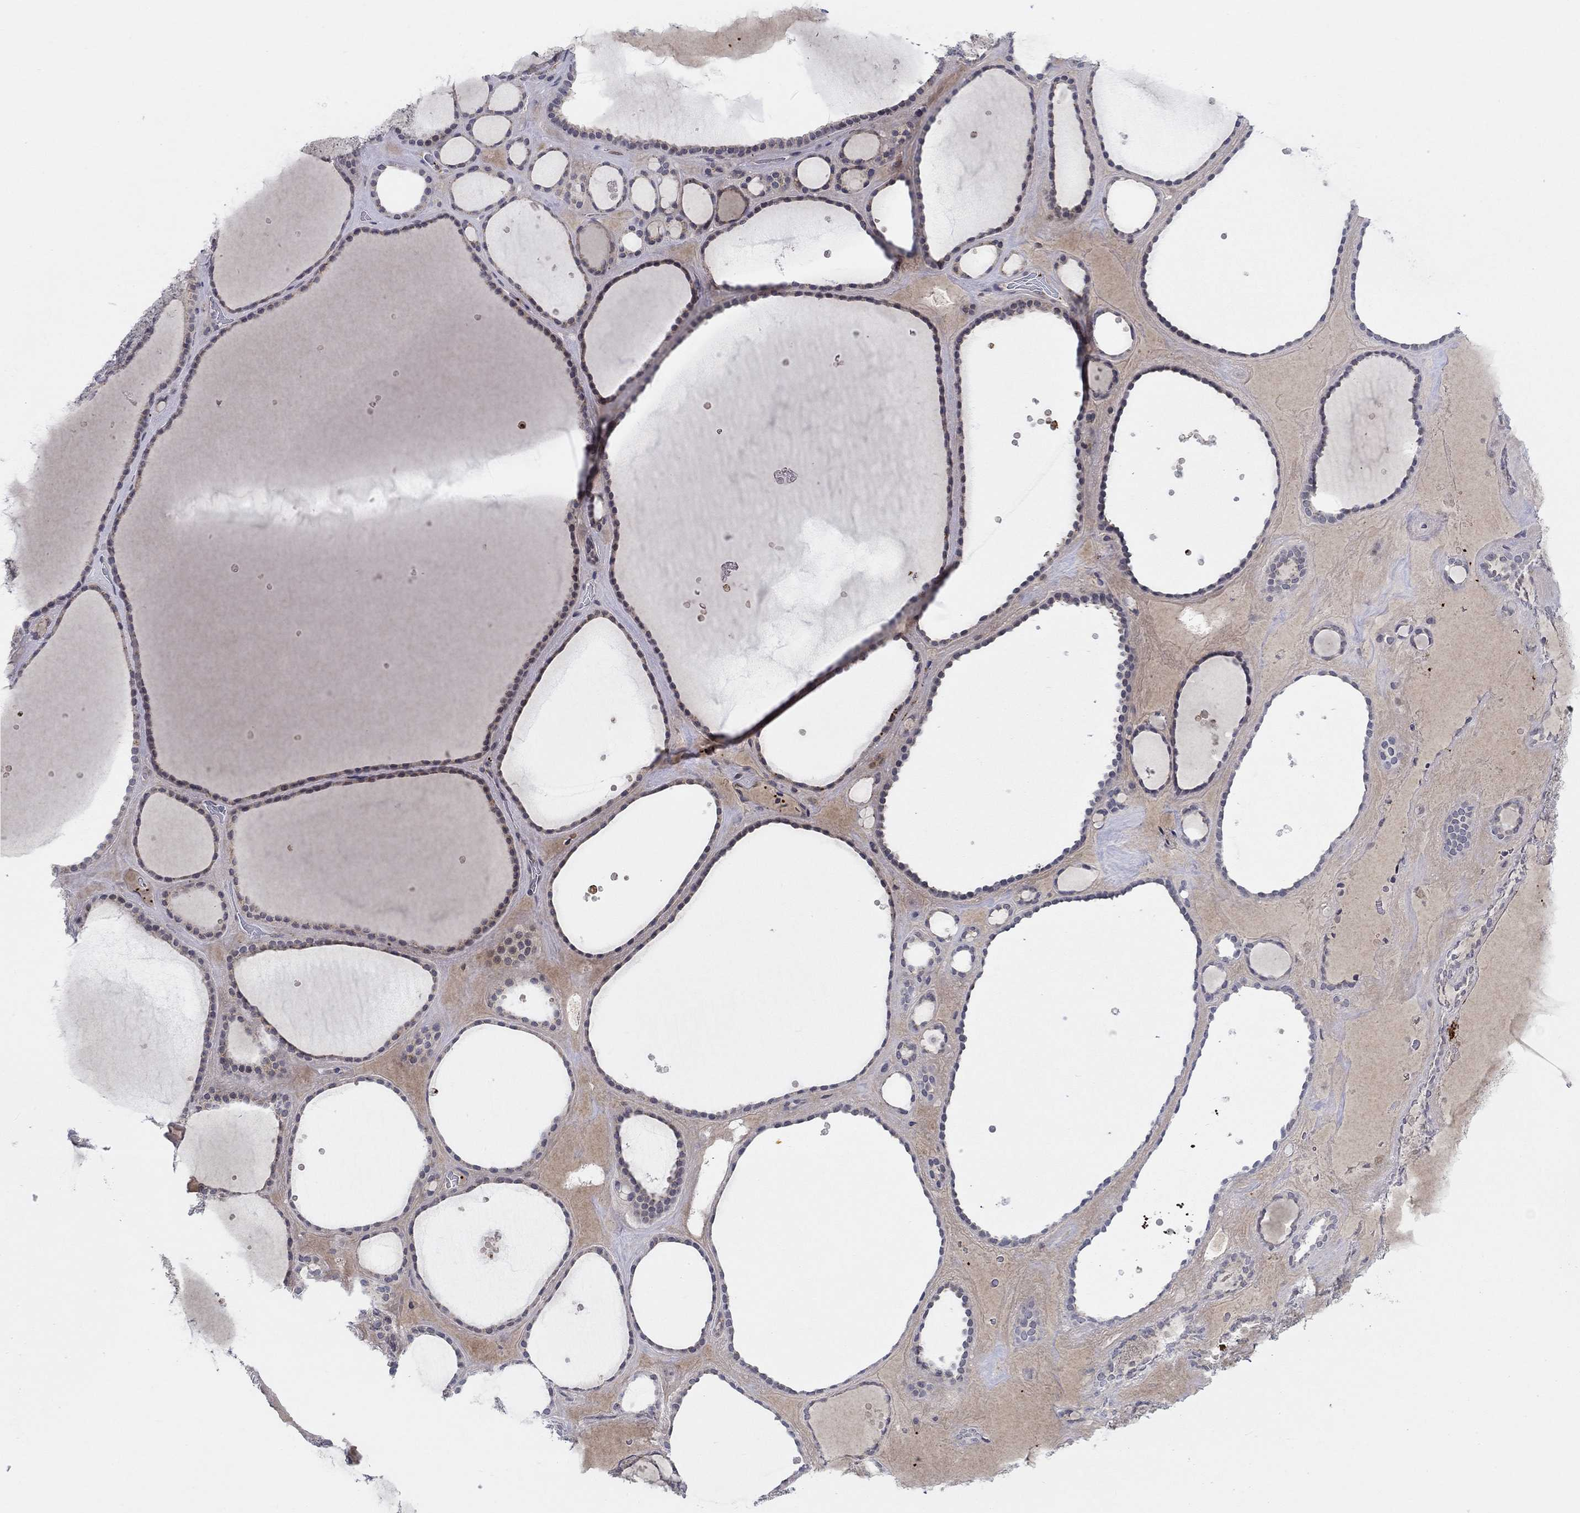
{"staining": {"intensity": "negative", "quantity": "none", "location": "none"}, "tissue": "thyroid gland", "cell_type": "Glandular cells", "image_type": "normal", "snomed": [{"axis": "morphology", "description": "Normal tissue, NOS"}, {"axis": "topography", "description": "Thyroid gland"}], "caption": "Immunohistochemistry image of normal human thyroid gland stained for a protein (brown), which shows no staining in glandular cells.", "gene": "ALOX12", "patient": {"sex": "male", "age": 63}}